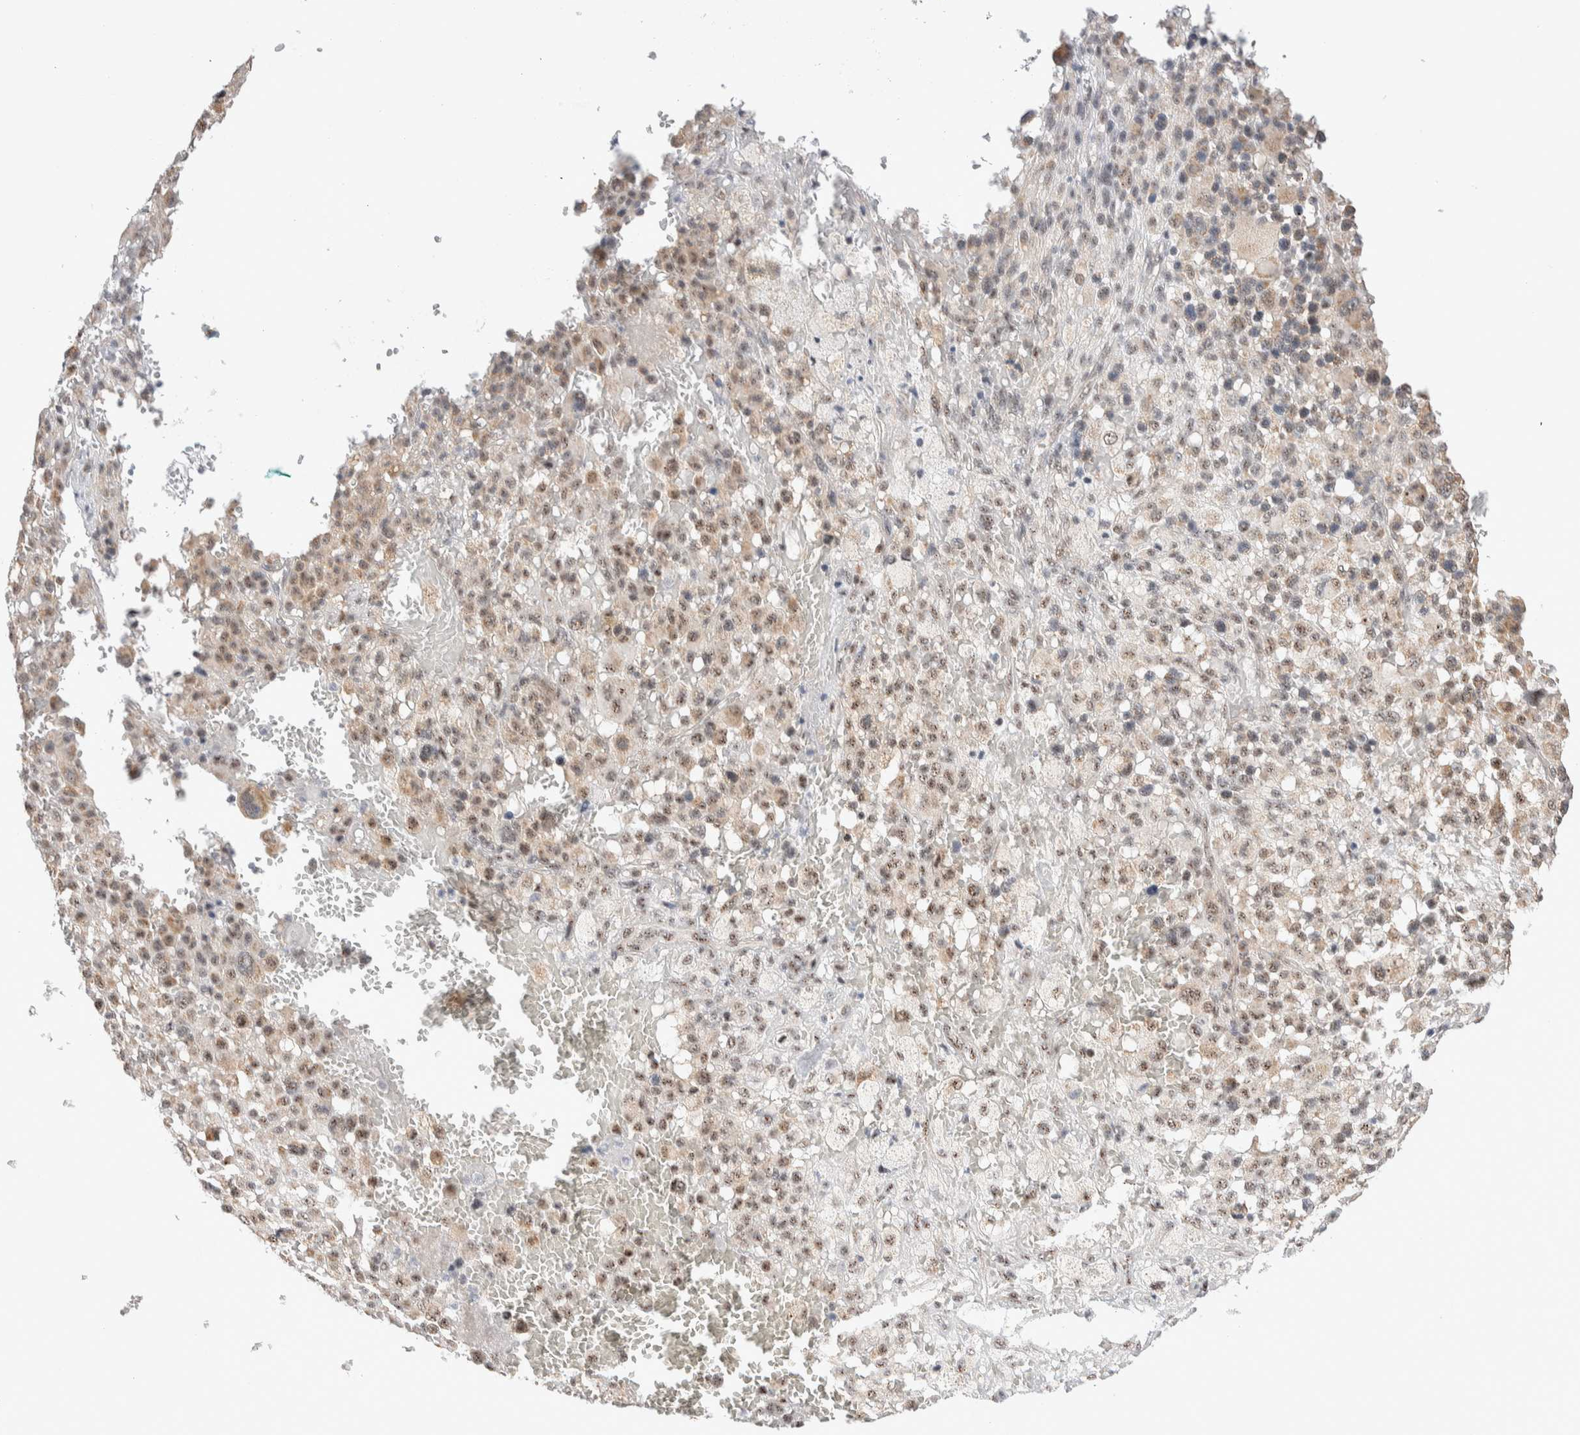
{"staining": {"intensity": "moderate", "quantity": ">75%", "location": "nuclear"}, "tissue": "melanoma", "cell_type": "Tumor cells", "image_type": "cancer", "snomed": [{"axis": "morphology", "description": "Malignant melanoma, Metastatic site"}, {"axis": "topography", "description": "Skin"}], "caption": "Immunohistochemistry (IHC) (DAB (3,3'-diaminobenzidine)) staining of human melanoma exhibits moderate nuclear protein positivity in about >75% of tumor cells.", "gene": "ZNF695", "patient": {"sex": "female", "age": 74}}